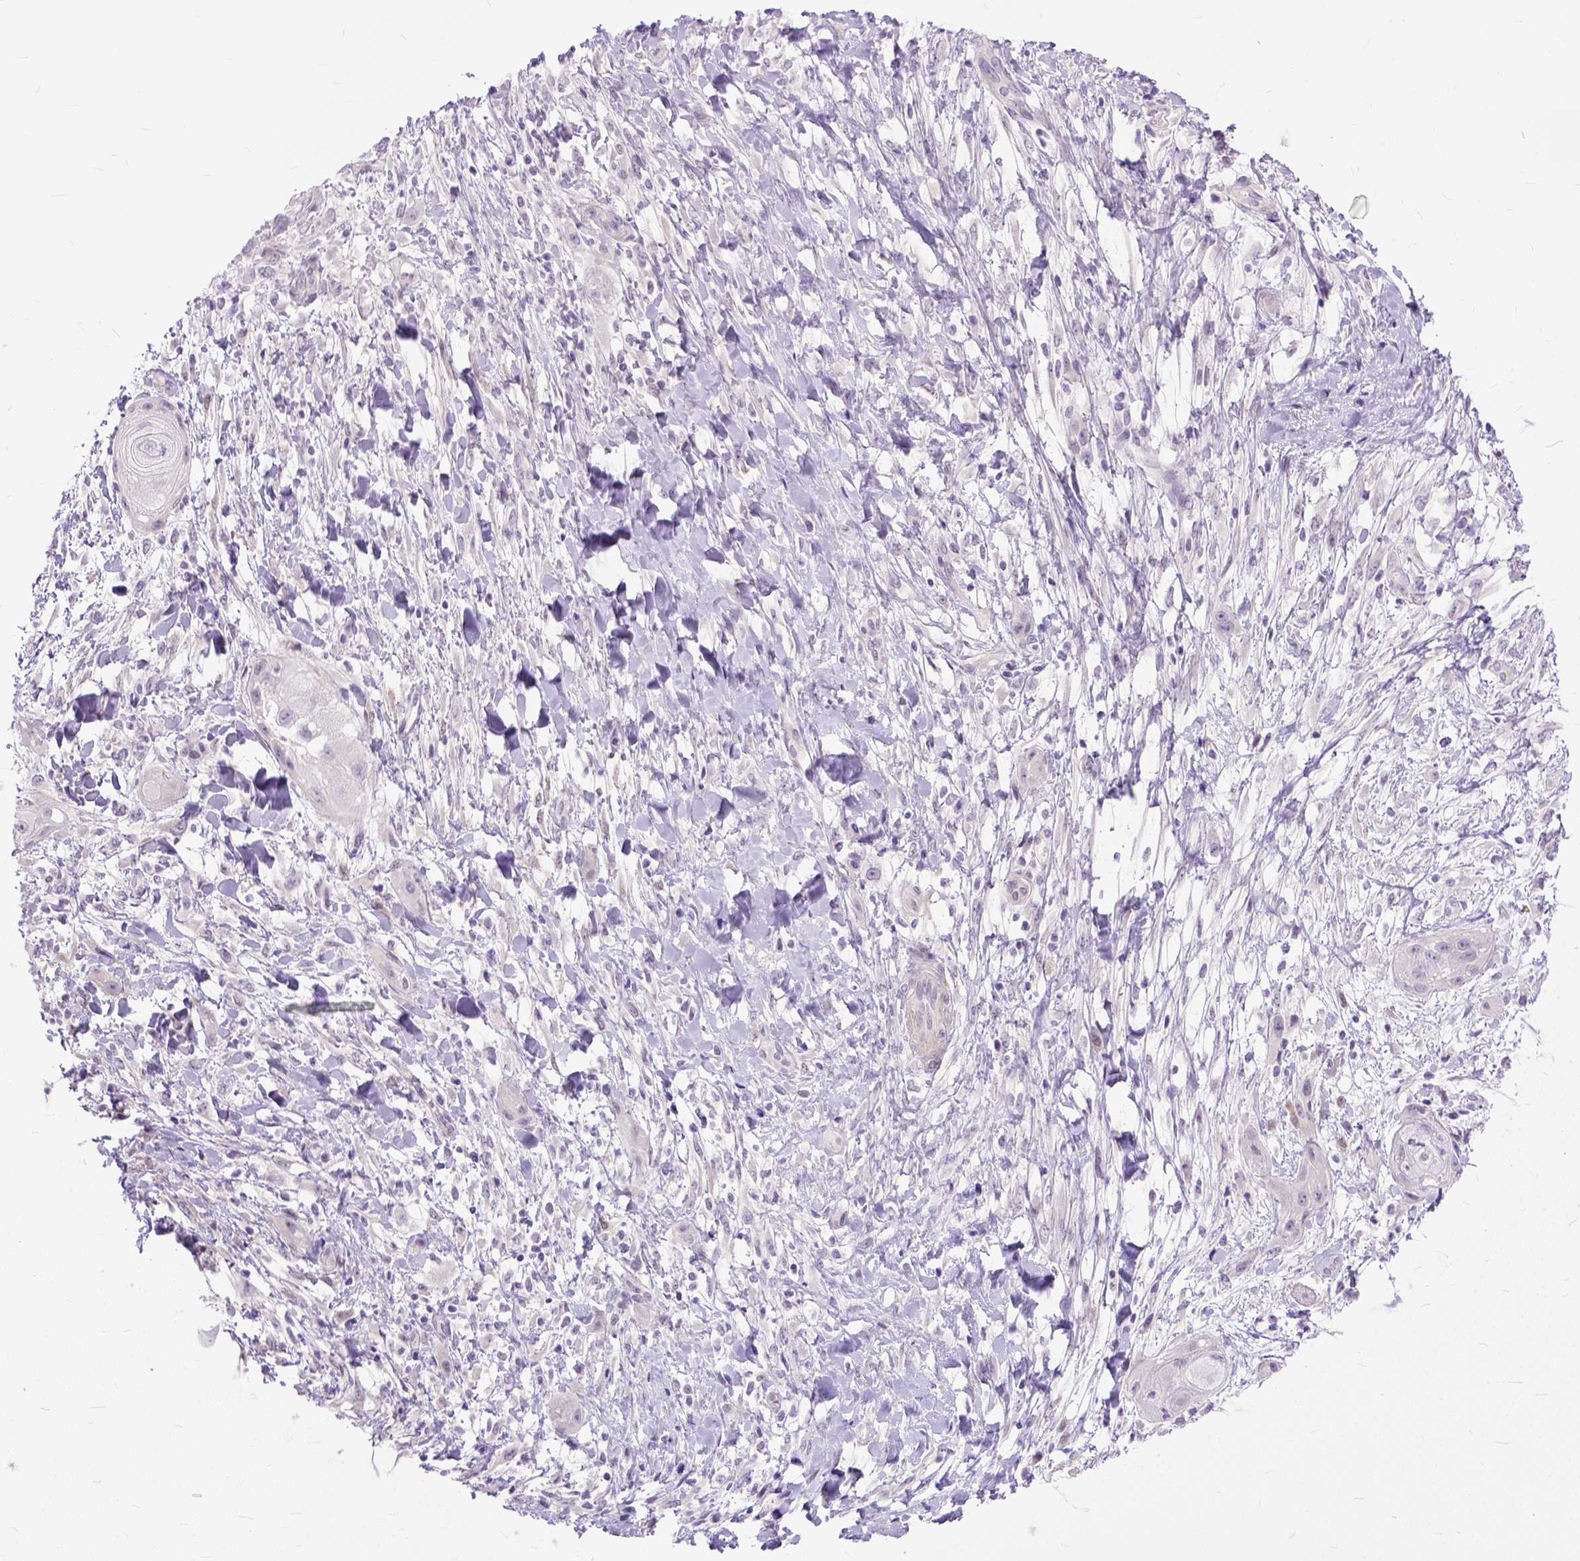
{"staining": {"intensity": "negative", "quantity": "none", "location": "none"}, "tissue": "skin cancer", "cell_type": "Tumor cells", "image_type": "cancer", "snomed": [{"axis": "morphology", "description": "Squamous cell carcinoma, NOS"}, {"axis": "topography", "description": "Skin"}], "caption": "Image shows no protein staining in tumor cells of skin squamous cell carcinoma tissue.", "gene": "TCEAL7", "patient": {"sex": "male", "age": 62}}